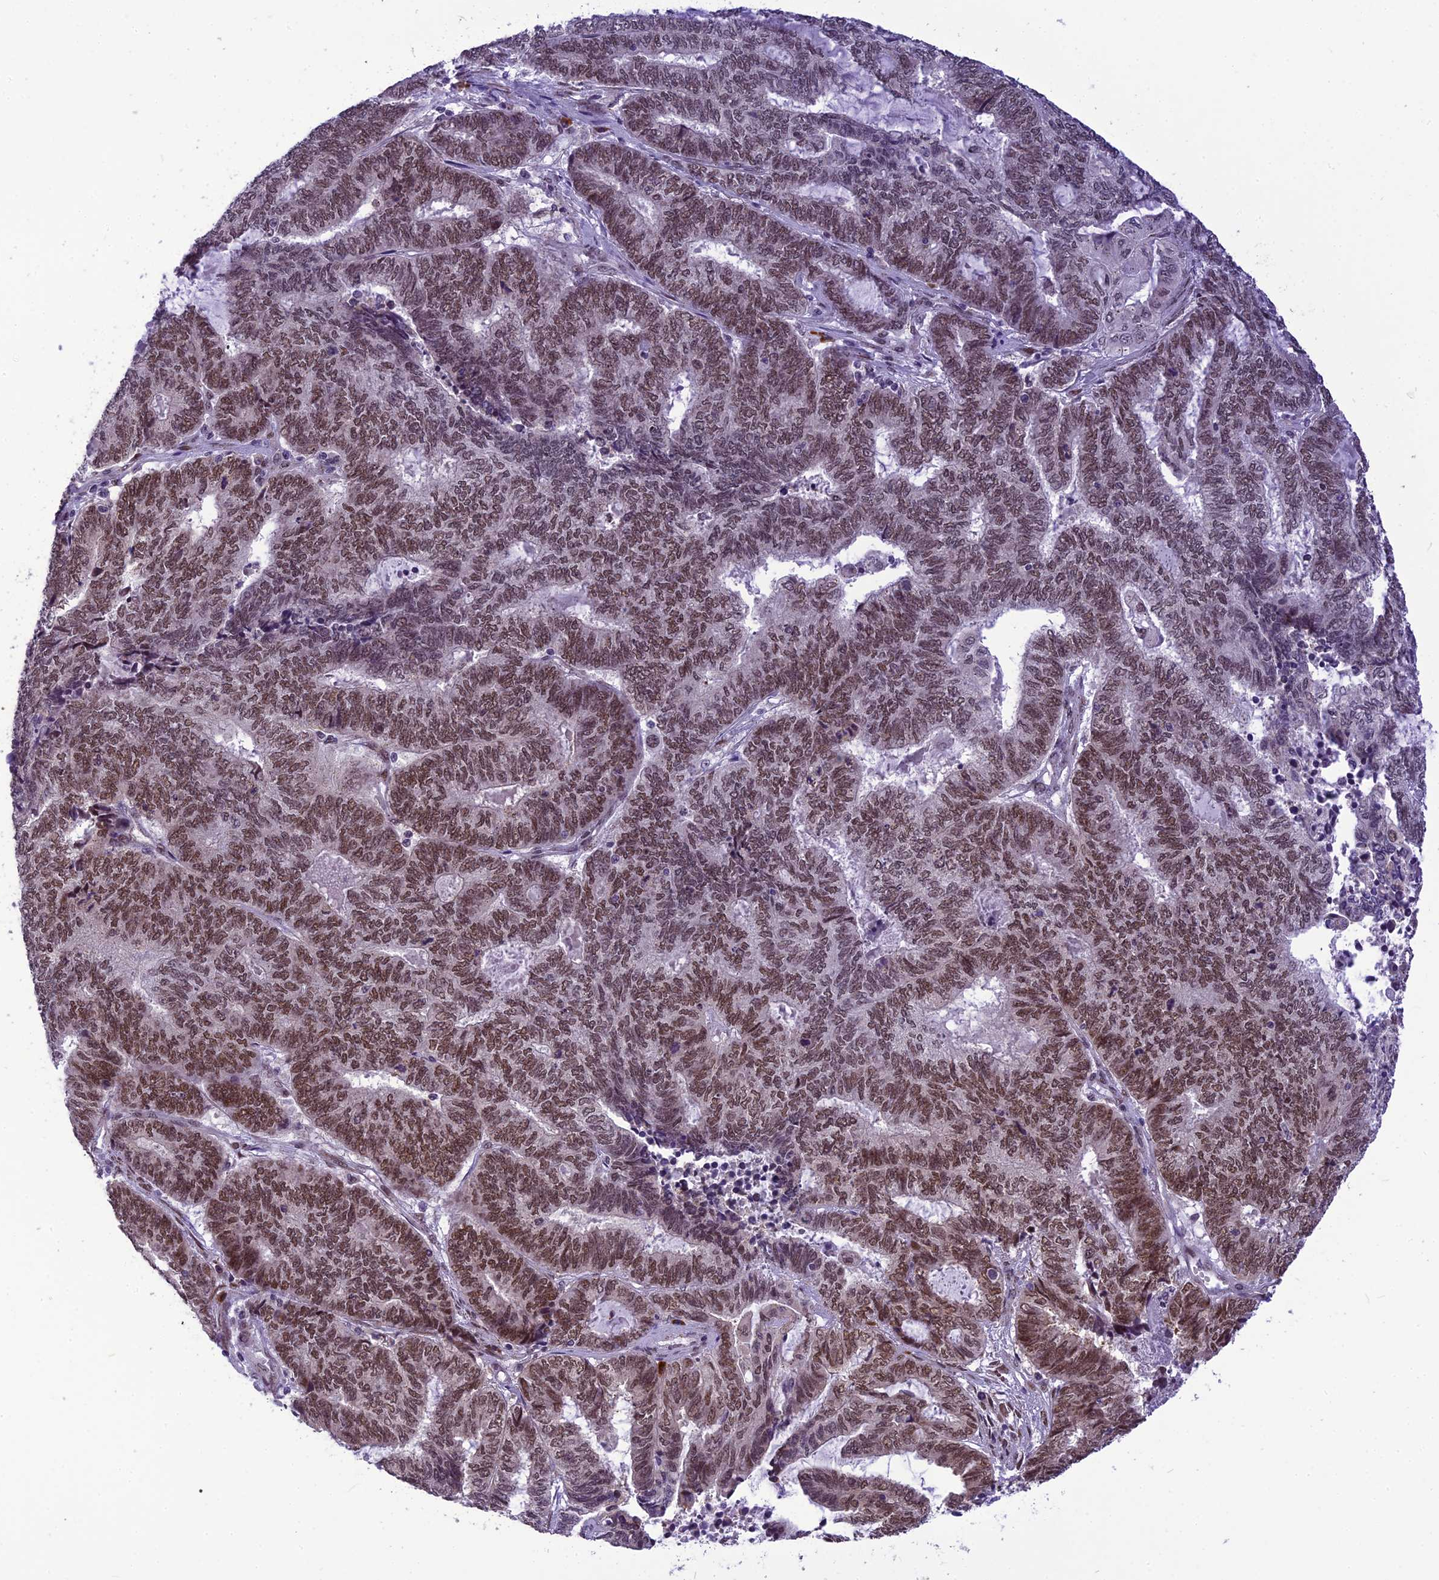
{"staining": {"intensity": "moderate", "quantity": ">75%", "location": "nuclear"}, "tissue": "endometrial cancer", "cell_type": "Tumor cells", "image_type": "cancer", "snomed": [{"axis": "morphology", "description": "Adenocarcinoma, NOS"}, {"axis": "topography", "description": "Uterus"}, {"axis": "topography", "description": "Endometrium"}], "caption": "Immunohistochemistry (IHC) (DAB (3,3'-diaminobenzidine)) staining of human endometrial cancer reveals moderate nuclear protein staining in about >75% of tumor cells.", "gene": "IRF2BP1", "patient": {"sex": "female", "age": 70}}